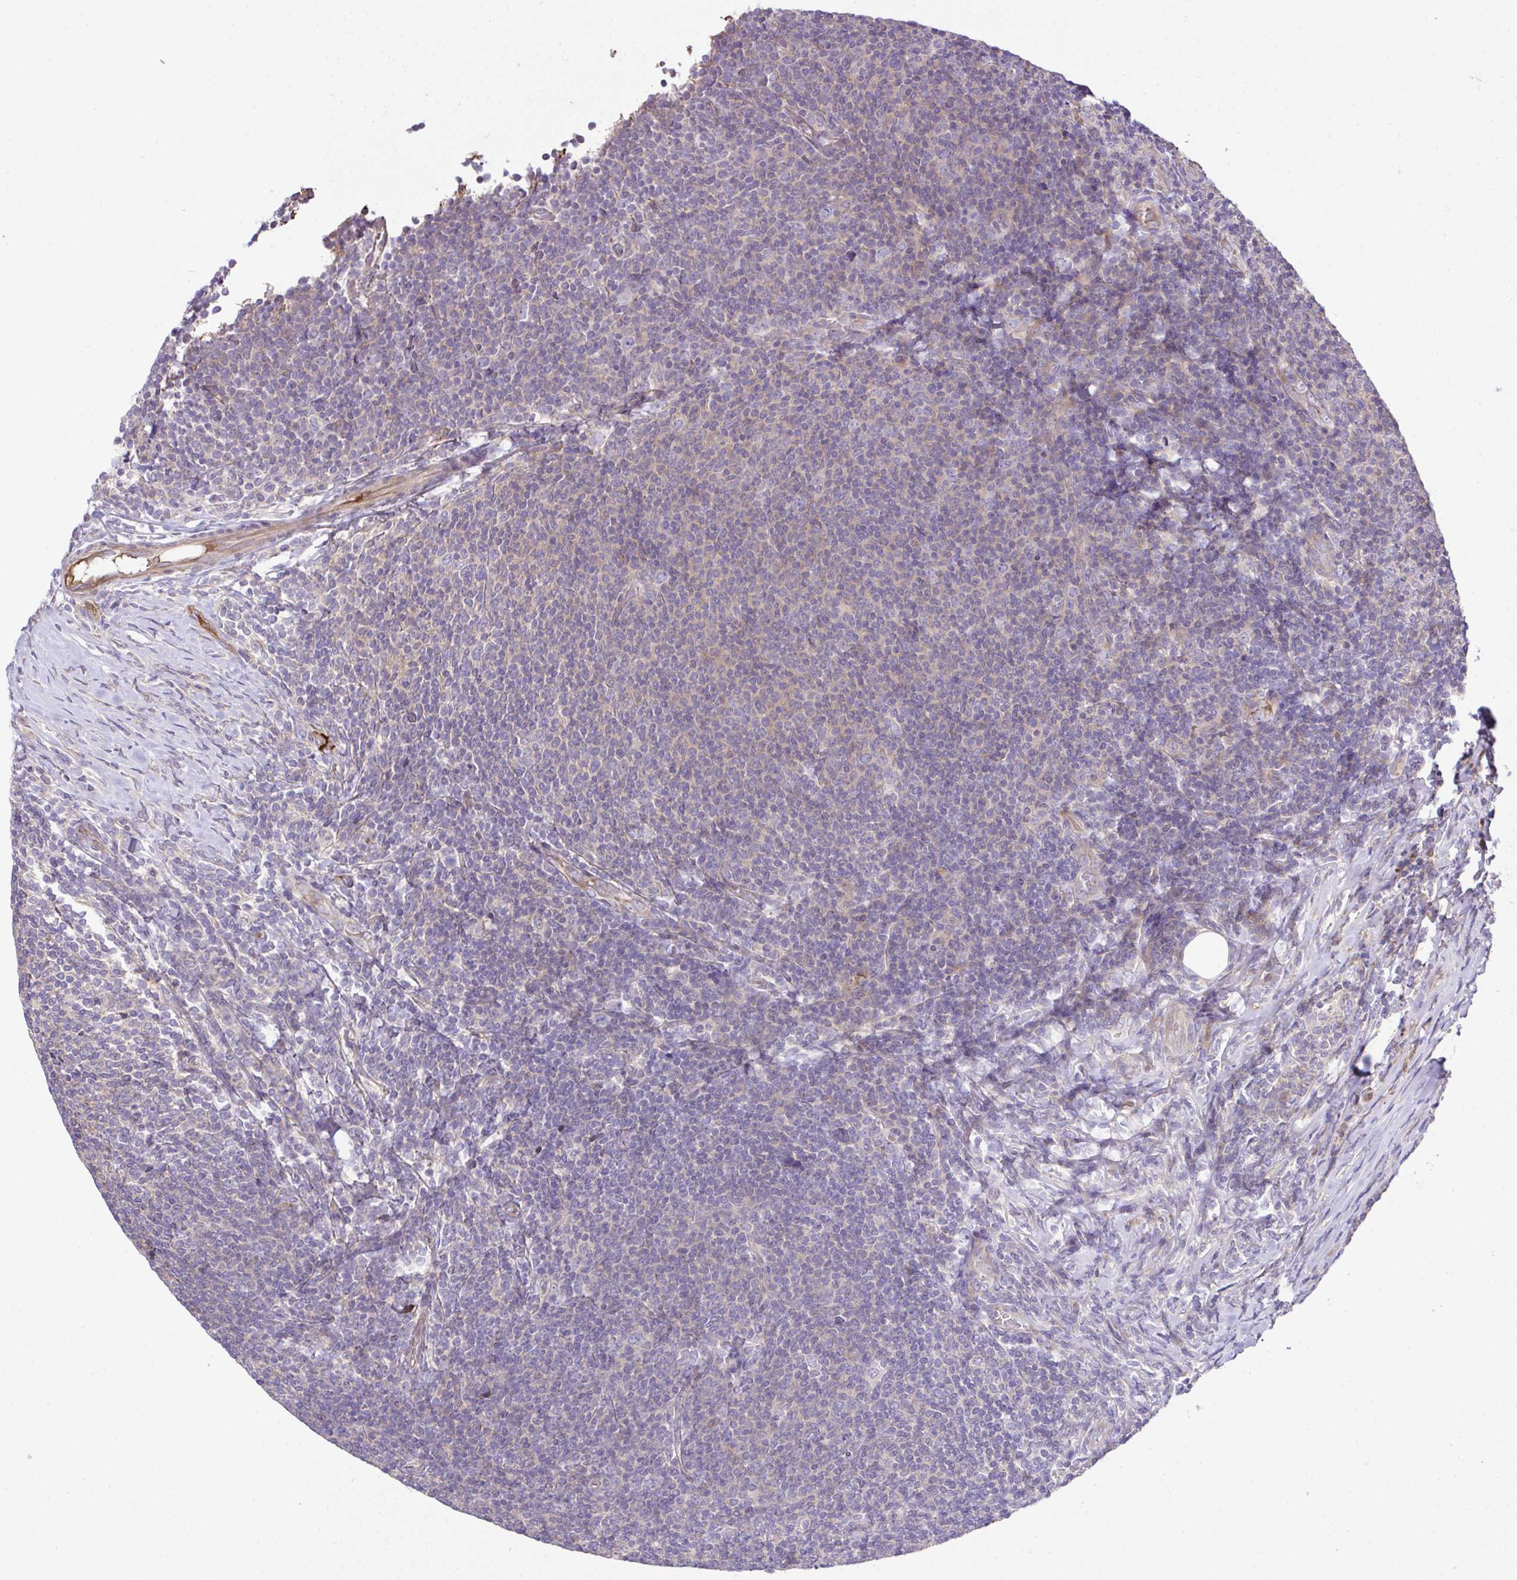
{"staining": {"intensity": "negative", "quantity": "none", "location": "none"}, "tissue": "lymphoma", "cell_type": "Tumor cells", "image_type": "cancer", "snomed": [{"axis": "morphology", "description": "Malignant lymphoma, non-Hodgkin's type, Low grade"}, {"axis": "topography", "description": "Lymph node"}], "caption": "This is an immunohistochemistry (IHC) micrograph of malignant lymphoma, non-Hodgkin's type (low-grade). There is no expression in tumor cells.", "gene": "CCDC85C", "patient": {"sex": "male", "age": 52}}